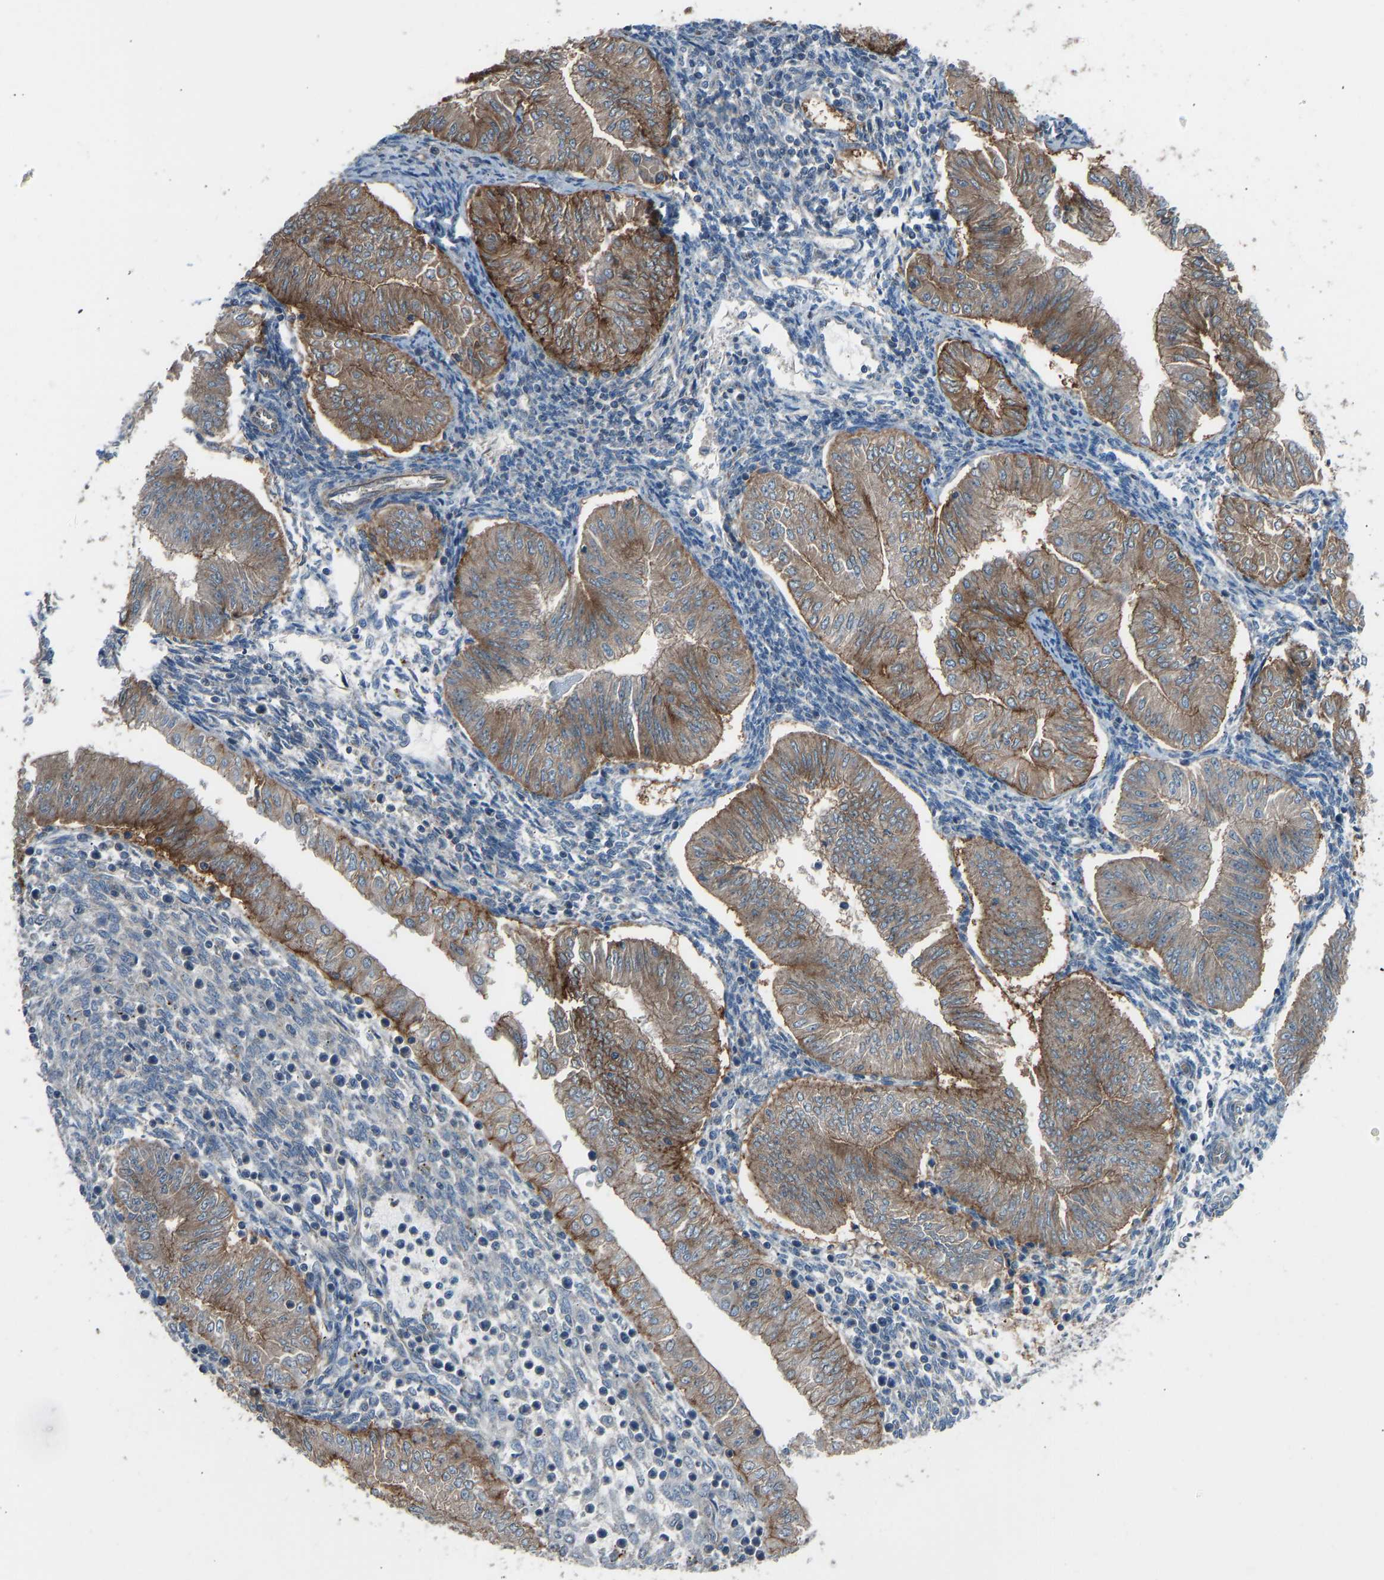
{"staining": {"intensity": "moderate", "quantity": ">75%", "location": "cytoplasmic/membranous"}, "tissue": "endometrial cancer", "cell_type": "Tumor cells", "image_type": "cancer", "snomed": [{"axis": "morphology", "description": "Normal tissue, NOS"}, {"axis": "morphology", "description": "Adenocarcinoma, NOS"}, {"axis": "topography", "description": "Endometrium"}], "caption": "Immunohistochemical staining of endometrial adenocarcinoma demonstrates medium levels of moderate cytoplasmic/membranous protein positivity in about >75% of tumor cells.", "gene": "SLC43A1", "patient": {"sex": "female", "age": 53}}